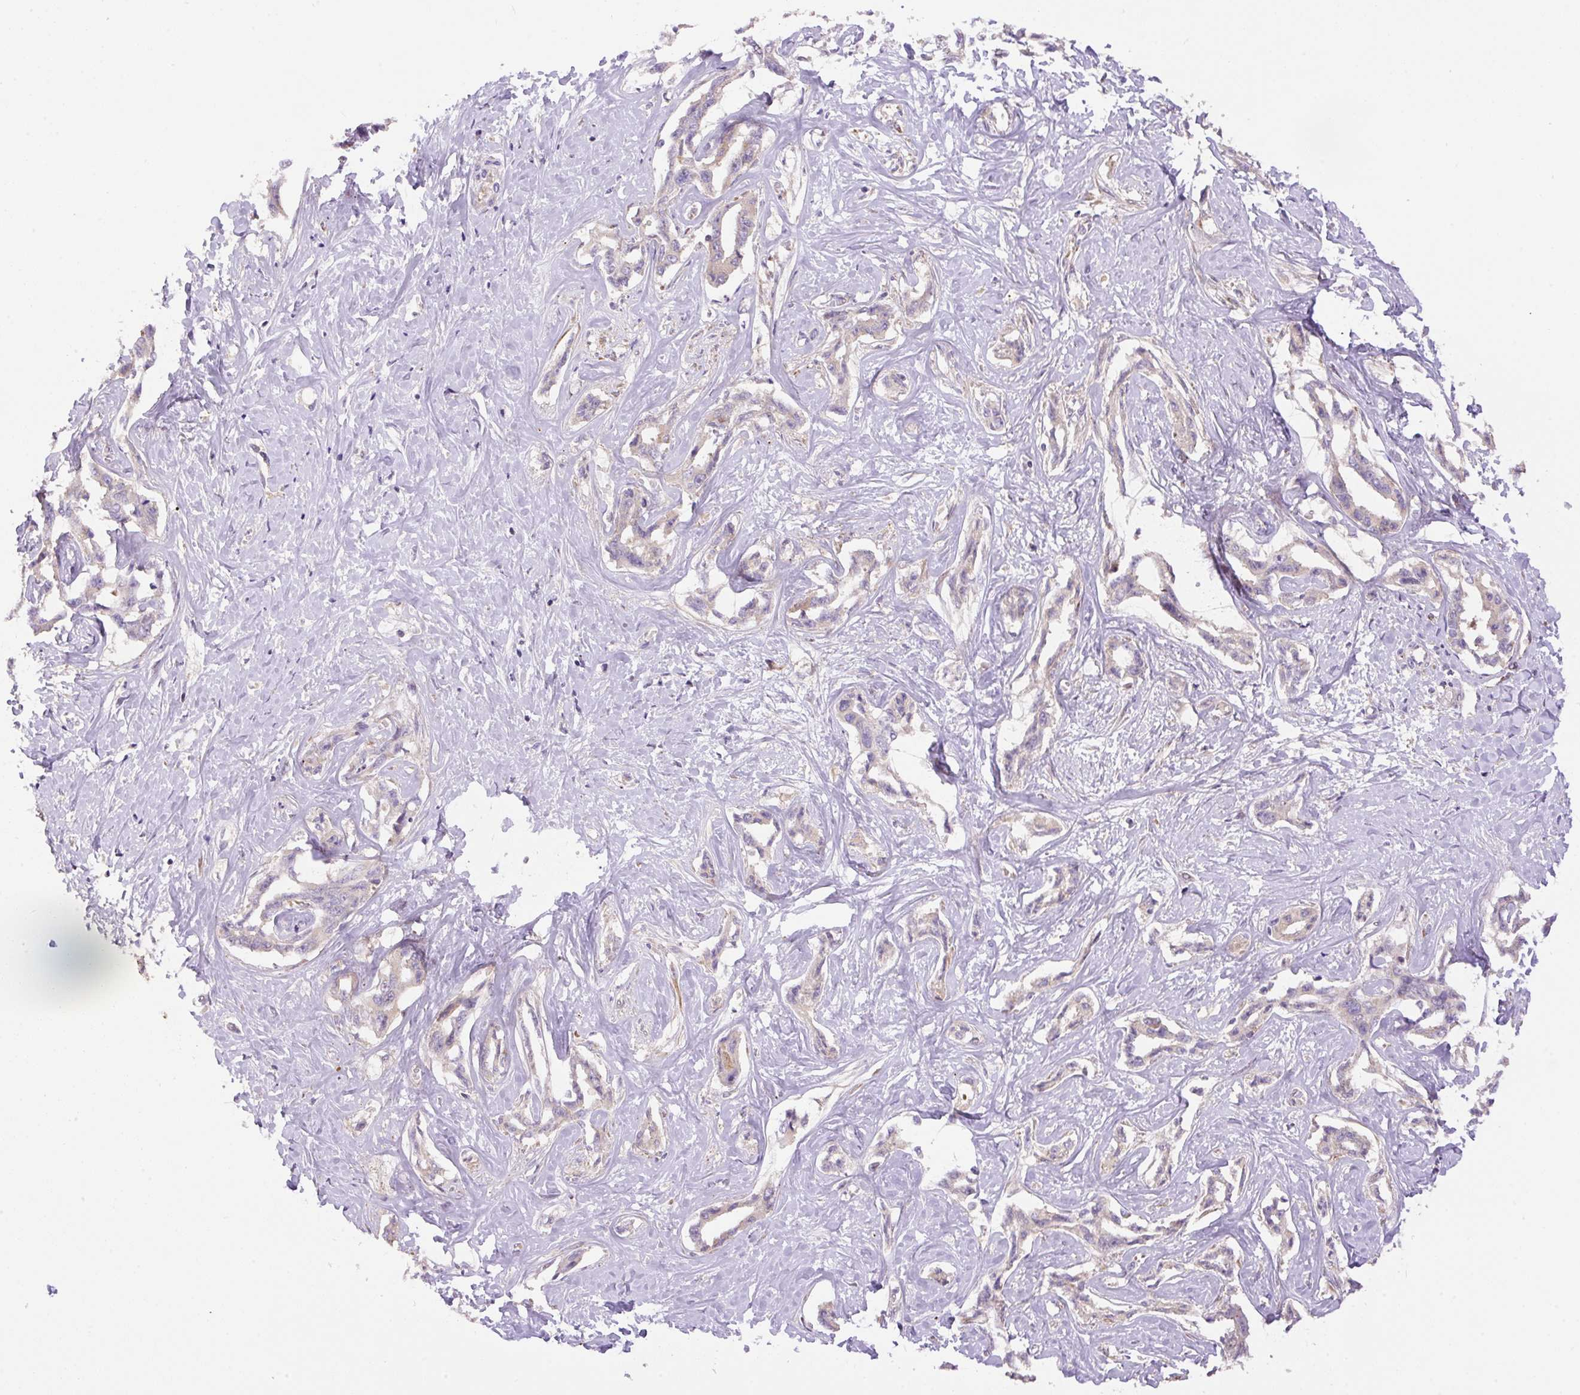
{"staining": {"intensity": "negative", "quantity": "none", "location": "none"}, "tissue": "liver cancer", "cell_type": "Tumor cells", "image_type": "cancer", "snomed": [{"axis": "morphology", "description": "Cholangiocarcinoma"}, {"axis": "topography", "description": "Liver"}], "caption": "A histopathology image of cholangiocarcinoma (liver) stained for a protein demonstrates no brown staining in tumor cells.", "gene": "PPME1", "patient": {"sex": "male", "age": 59}}